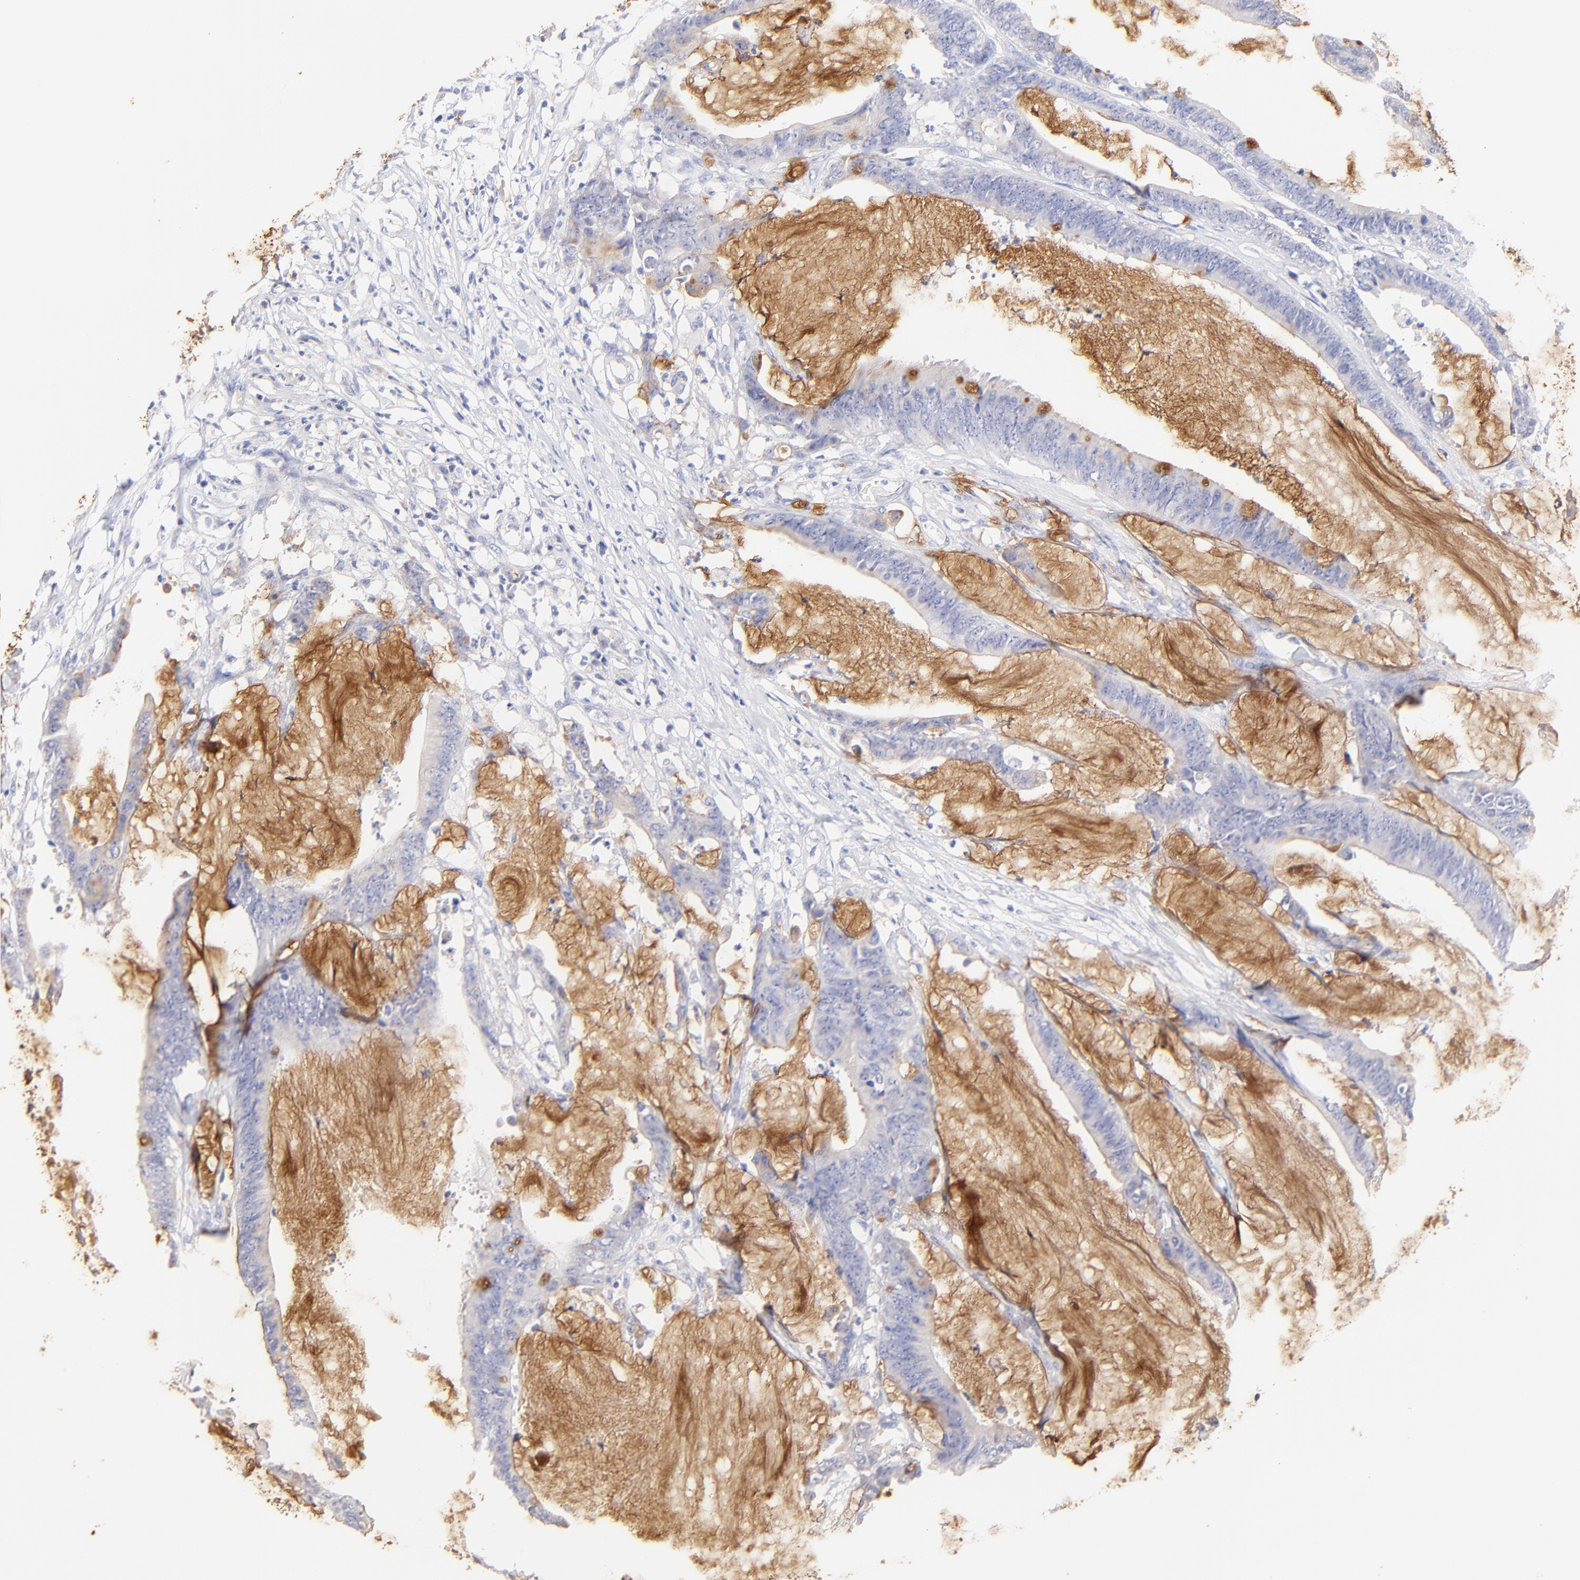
{"staining": {"intensity": "negative", "quantity": "none", "location": "none"}, "tissue": "colorectal cancer", "cell_type": "Tumor cells", "image_type": "cancer", "snomed": [{"axis": "morphology", "description": "Adenocarcinoma, NOS"}, {"axis": "topography", "description": "Rectum"}], "caption": "The histopathology image demonstrates no staining of tumor cells in colorectal cancer. The staining was performed using DAB (3,3'-diaminobenzidine) to visualize the protein expression in brown, while the nuclei were stained in blue with hematoxylin (Magnification: 20x).", "gene": "RAB3A", "patient": {"sex": "female", "age": 66}}